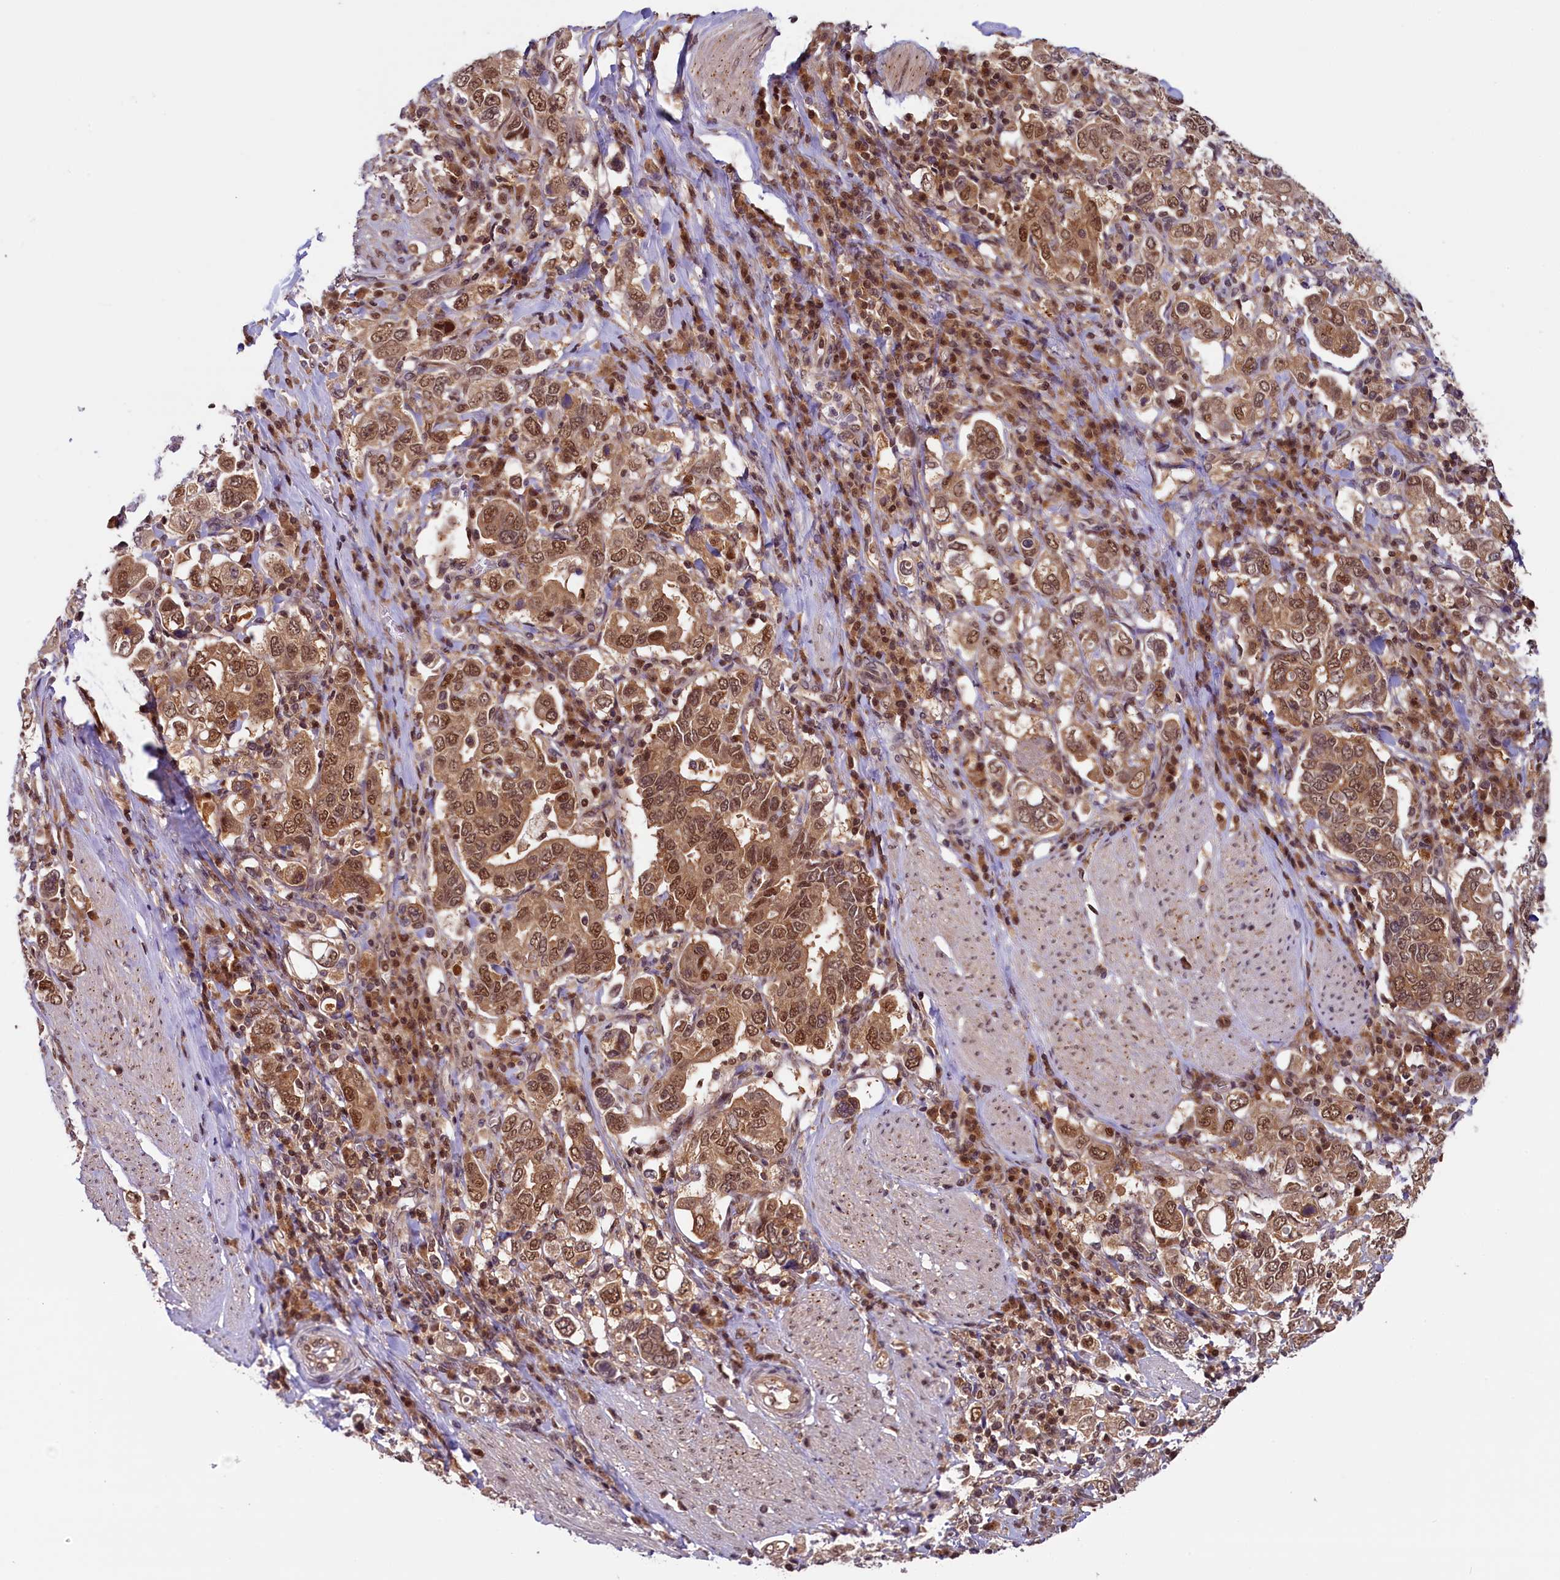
{"staining": {"intensity": "moderate", "quantity": ">75%", "location": "cytoplasmic/membranous,nuclear"}, "tissue": "stomach cancer", "cell_type": "Tumor cells", "image_type": "cancer", "snomed": [{"axis": "morphology", "description": "Adenocarcinoma, NOS"}, {"axis": "topography", "description": "Stomach, upper"}], "caption": "Adenocarcinoma (stomach) tissue demonstrates moderate cytoplasmic/membranous and nuclear positivity in approximately >75% of tumor cells", "gene": "SLC7A6OS", "patient": {"sex": "male", "age": 62}}